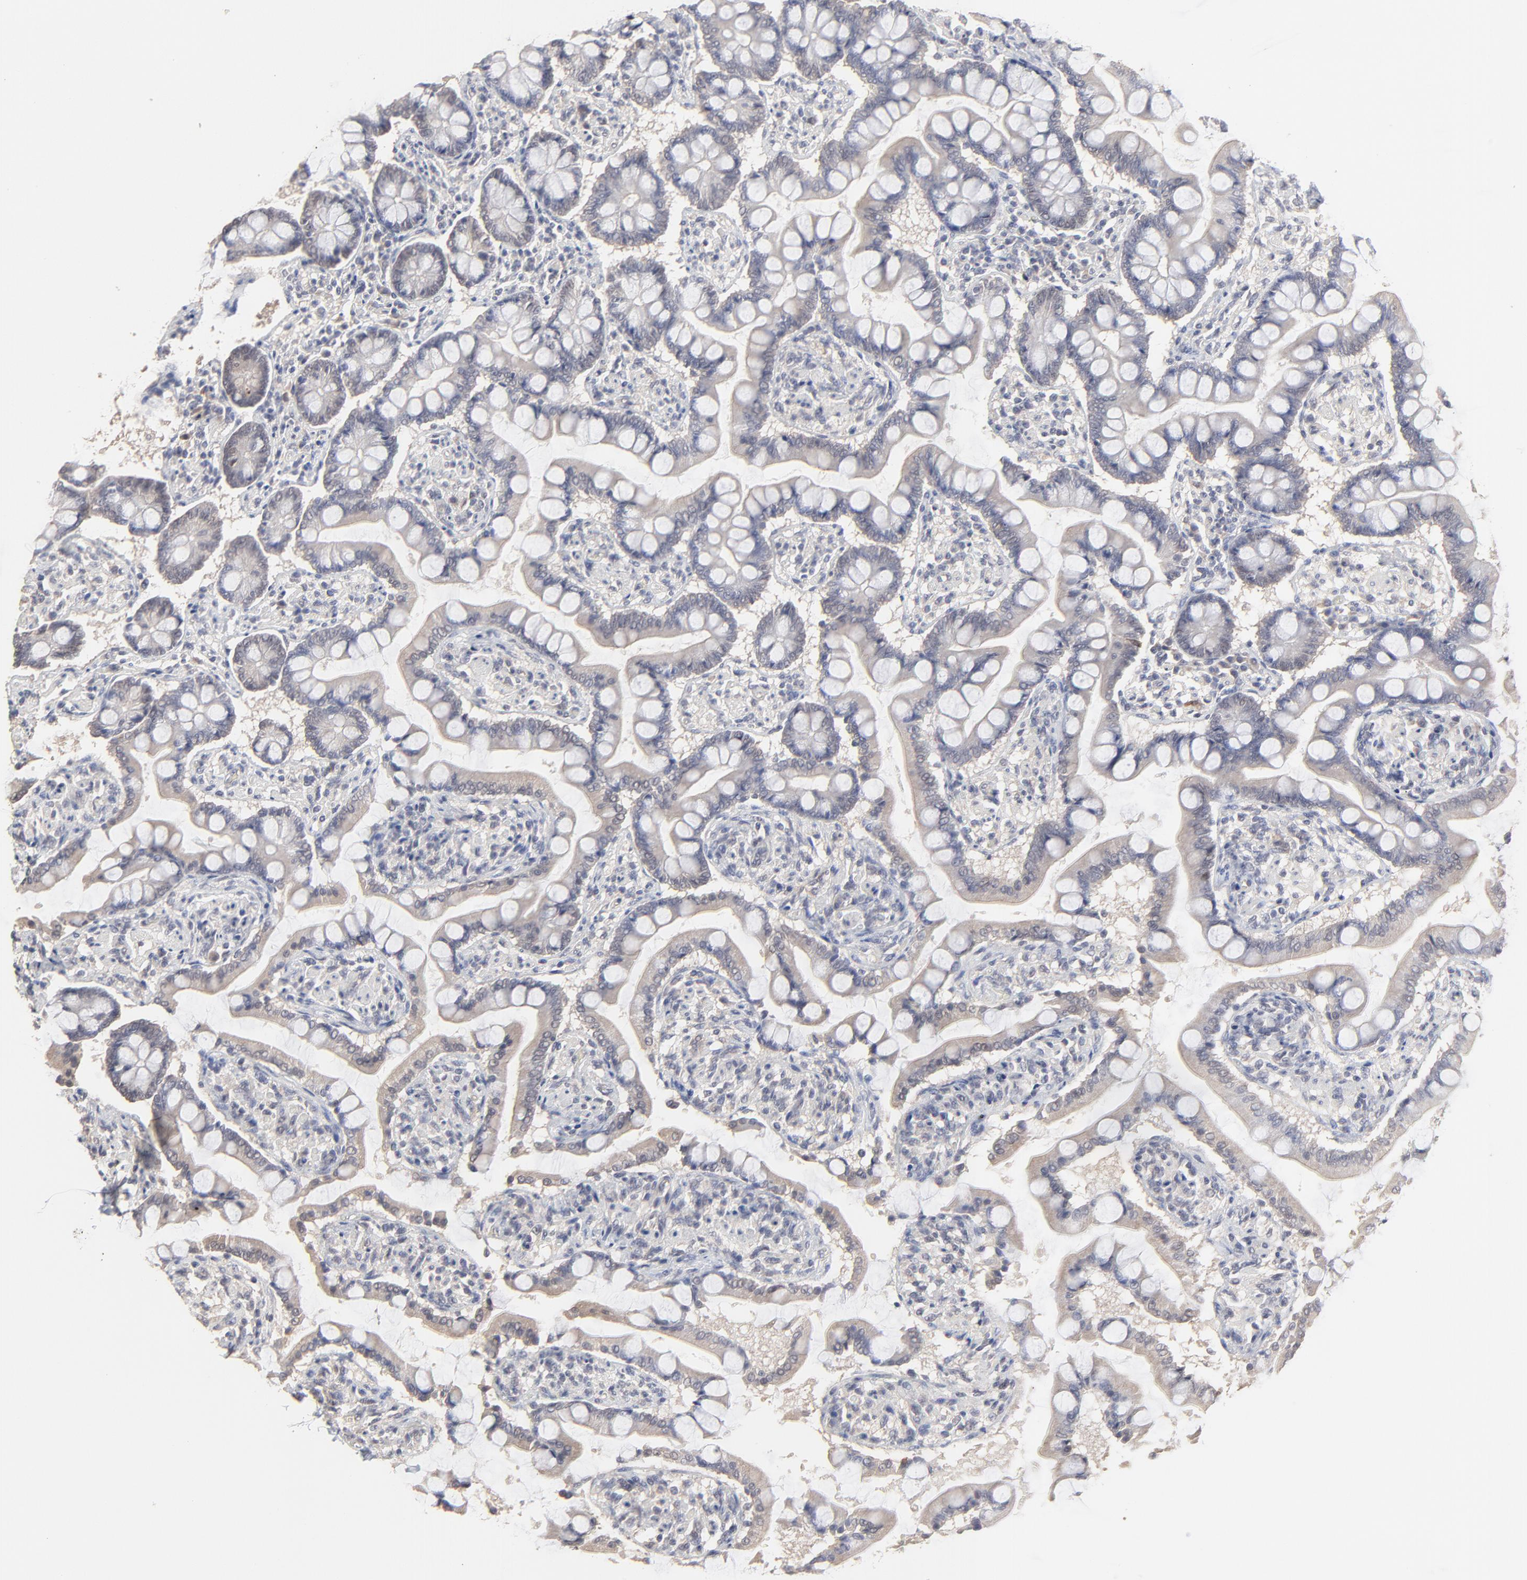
{"staining": {"intensity": "weak", "quantity": "<25%", "location": "cytoplasmic/membranous,nuclear"}, "tissue": "small intestine", "cell_type": "Glandular cells", "image_type": "normal", "snomed": [{"axis": "morphology", "description": "Normal tissue, NOS"}, {"axis": "topography", "description": "Small intestine"}], "caption": "DAB (3,3'-diaminobenzidine) immunohistochemical staining of normal human small intestine shows no significant expression in glandular cells.", "gene": "FAM199X", "patient": {"sex": "male", "age": 41}}